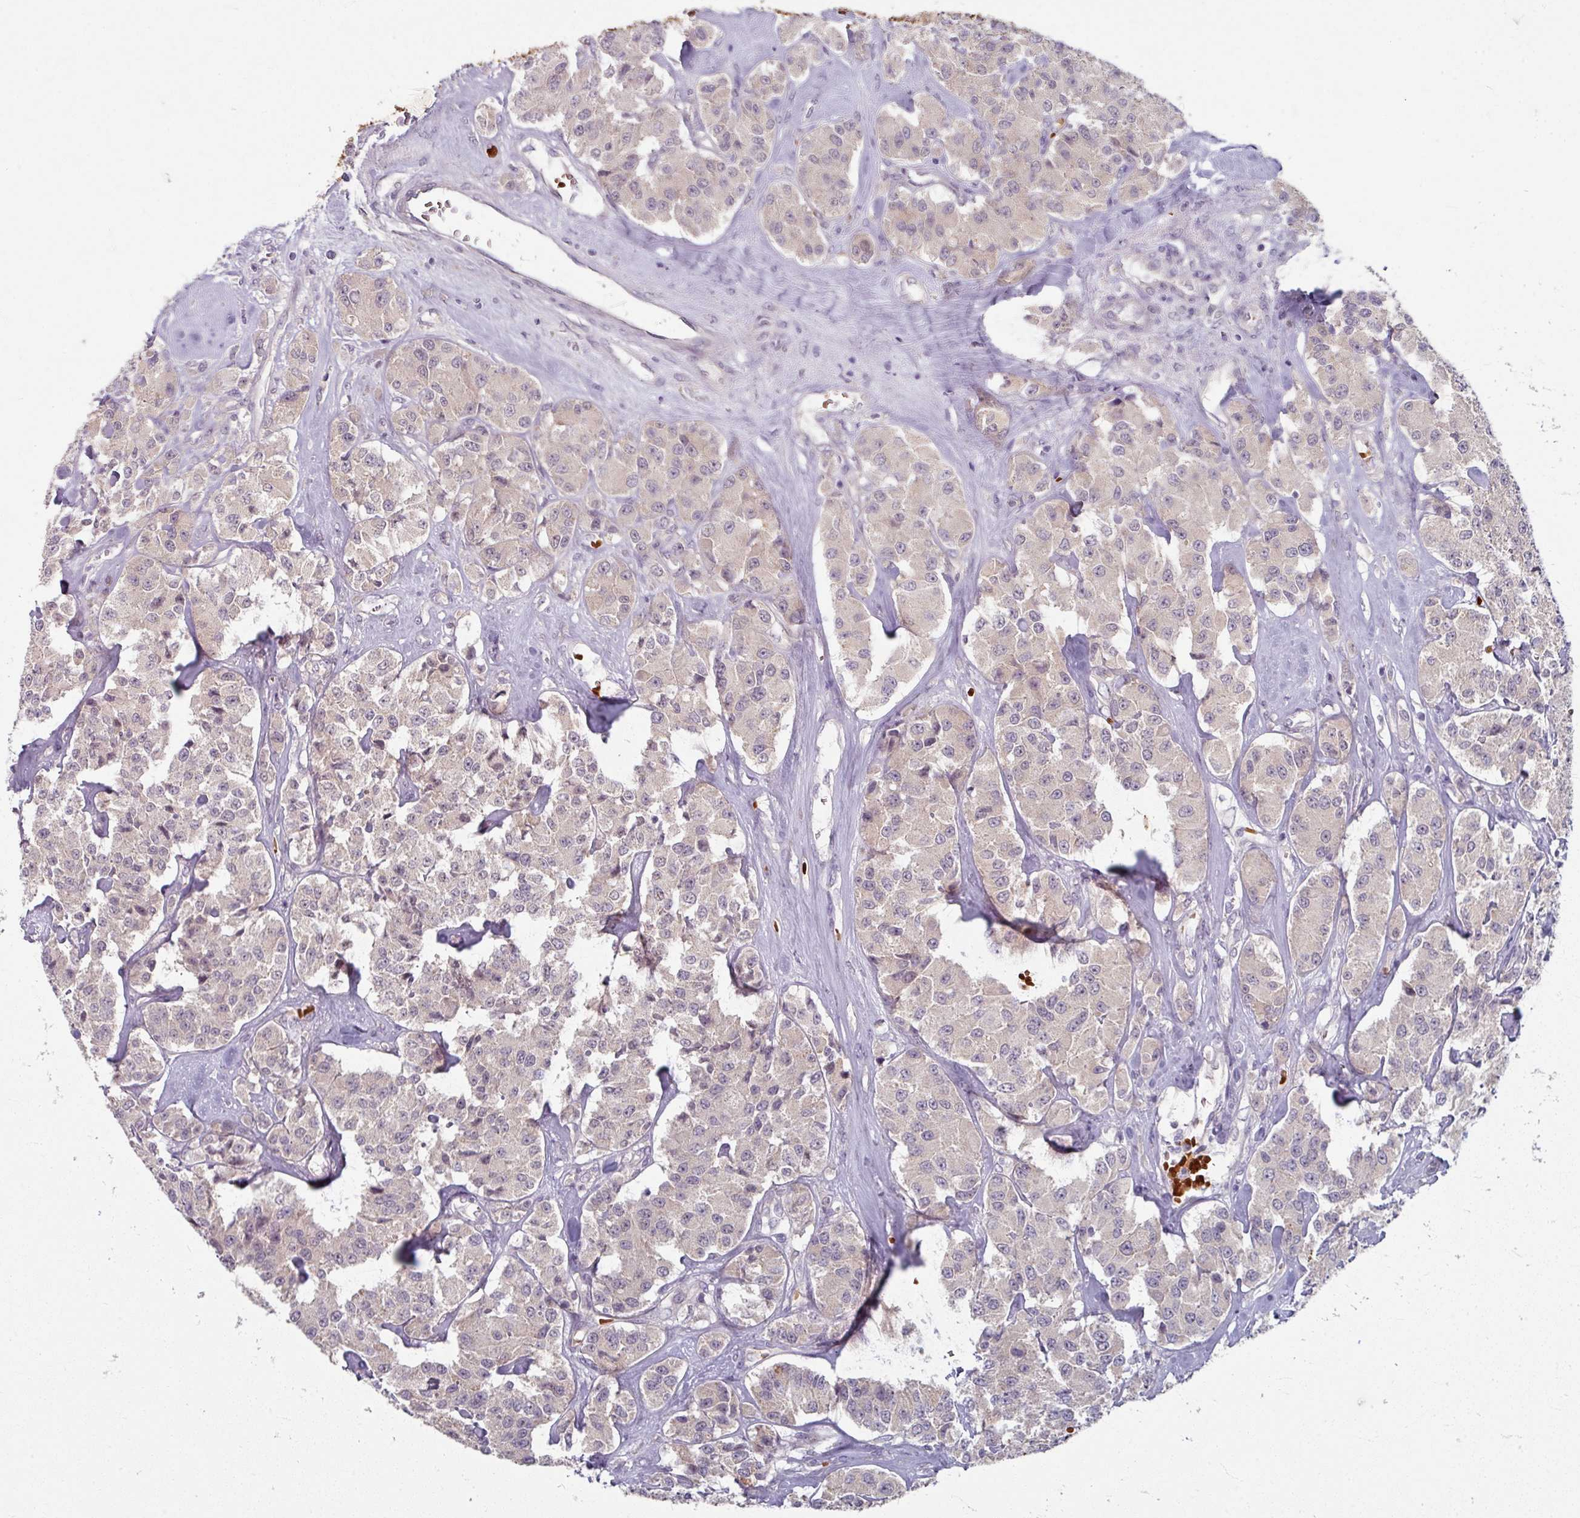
{"staining": {"intensity": "weak", "quantity": "<25%", "location": "nuclear"}, "tissue": "carcinoid", "cell_type": "Tumor cells", "image_type": "cancer", "snomed": [{"axis": "morphology", "description": "Carcinoid, malignant, NOS"}, {"axis": "topography", "description": "Pancreas"}], "caption": "Immunohistochemical staining of carcinoid exhibits no significant staining in tumor cells.", "gene": "KMT5C", "patient": {"sex": "male", "age": 41}}